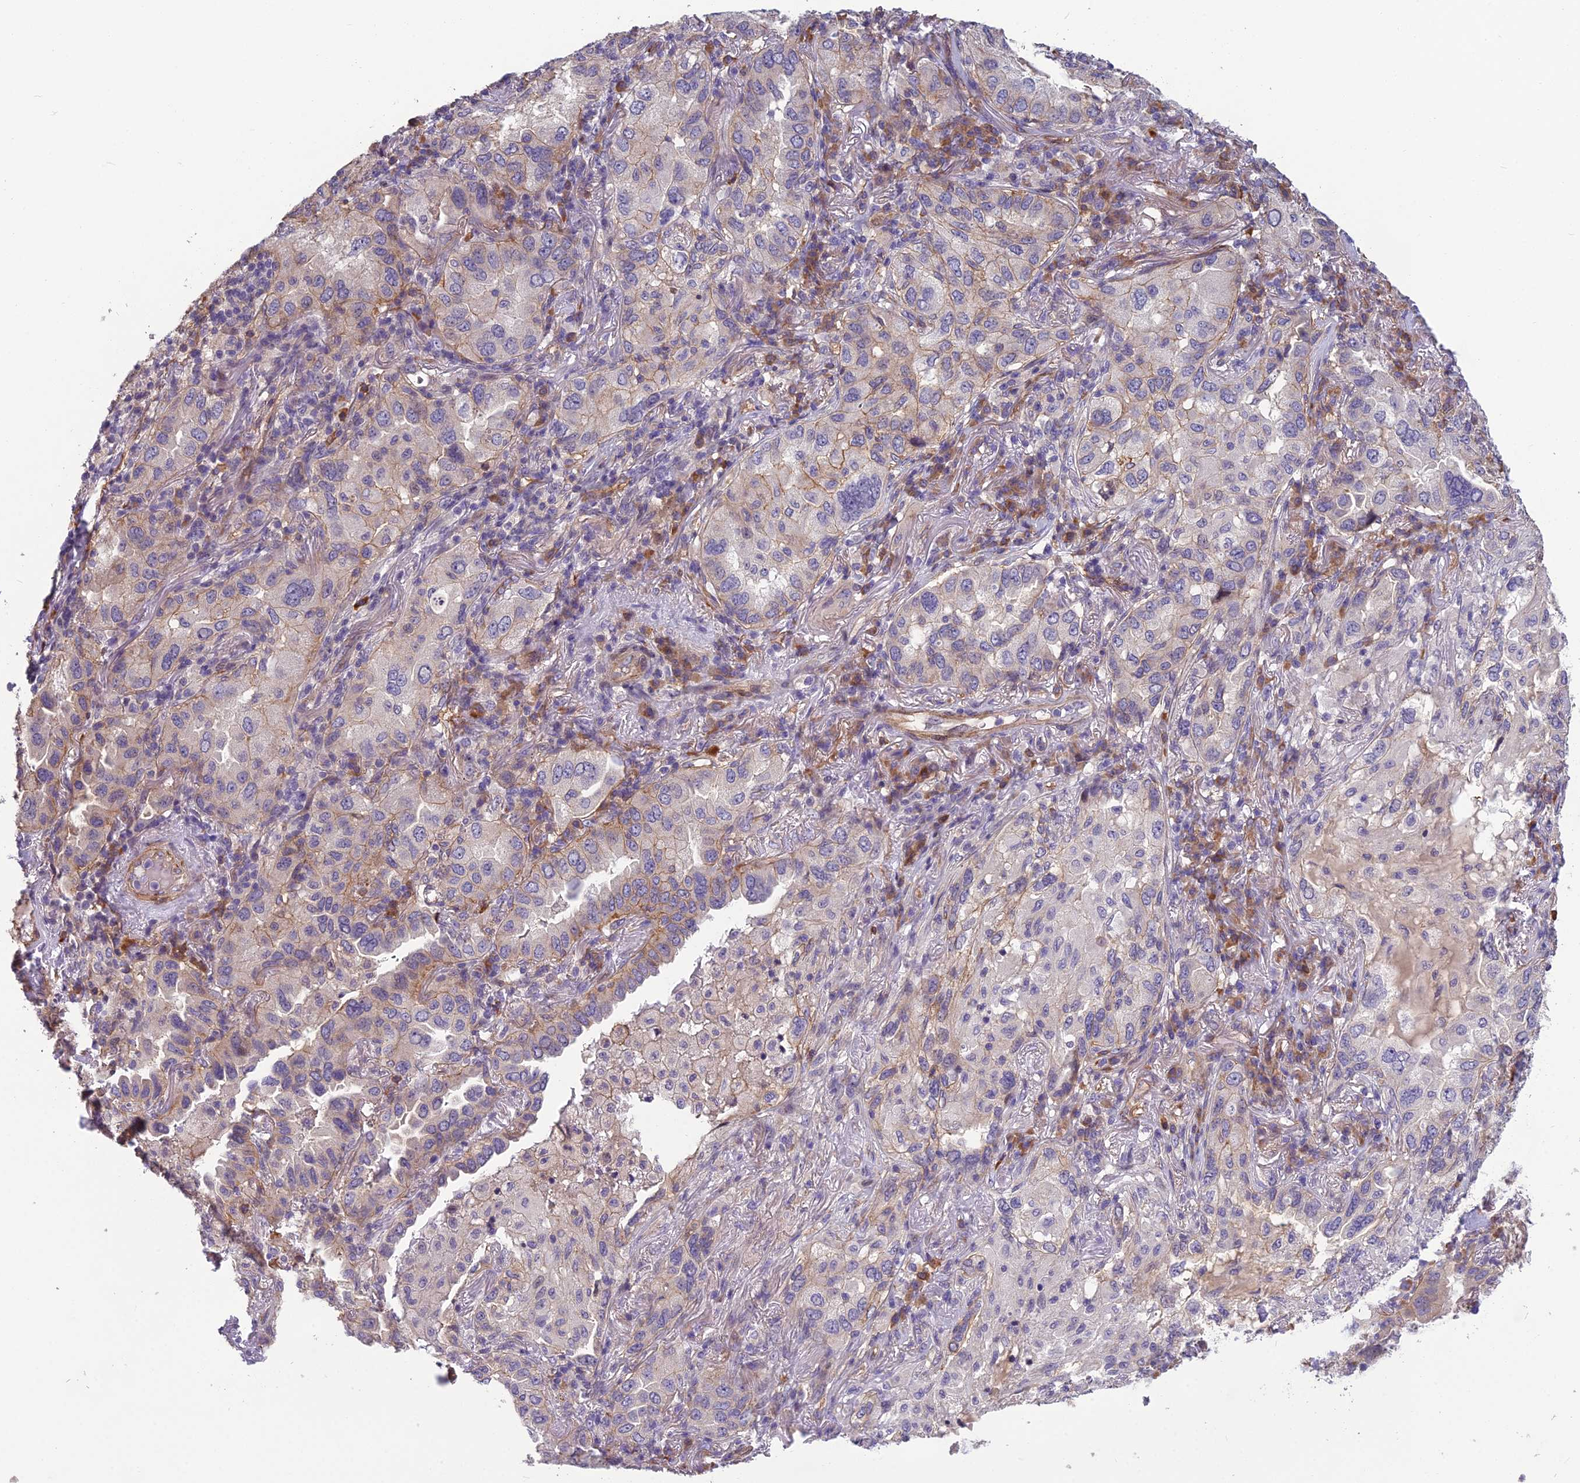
{"staining": {"intensity": "weak", "quantity": "<25%", "location": "cytoplasmic/membranous"}, "tissue": "lung cancer", "cell_type": "Tumor cells", "image_type": "cancer", "snomed": [{"axis": "morphology", "description": "Adenocarcinoma, NOS"}, {"axis": "topography", "description": "Lung"}], "caption": "Immunohistochemical staining of human lung adenocarcinoma exhibits no significant positivity in tumor cells.", "gene": "TSPAN15", "patient": {"sex": "female", "age": 69}}